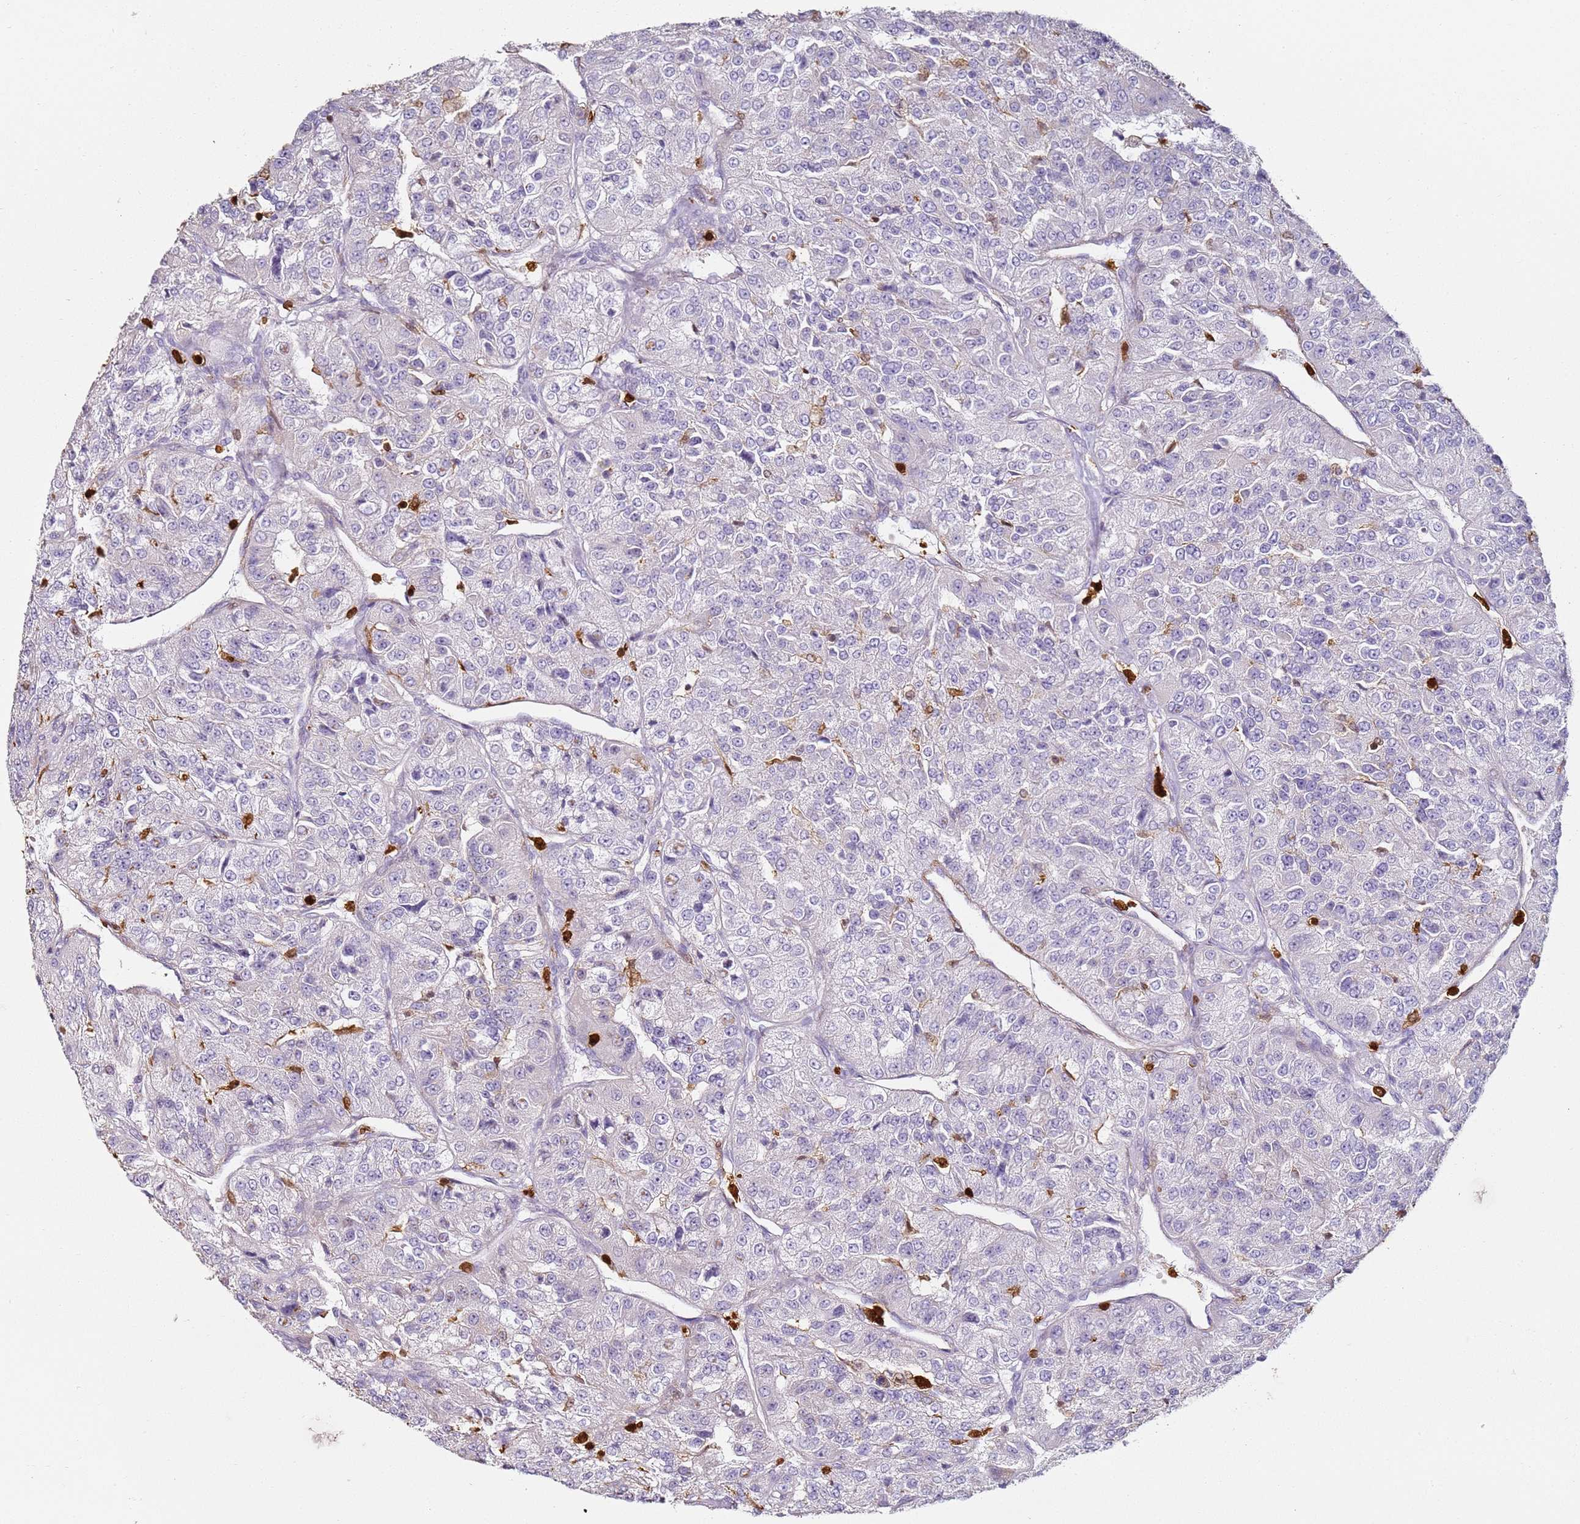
{"staining": {"intensity": "negative", "quantity": "none", "location": "none"}, "tissue": "renal cancer", "cell_type": "Tumor cells", "image_type": "cancer", "snomed": [{"axis": "morphology", "description": "Adenocarcinoma, NOS"}, {"axis": "topography", "description": "Kidney"}], "caption": "Immunohistochemistry (IHC) micrograph of human renal cancer stained for a protein (brown), which displays no expression in tumor cells.", "gene": "S100A4", "patient": {"sex": "female", "age": 63}}